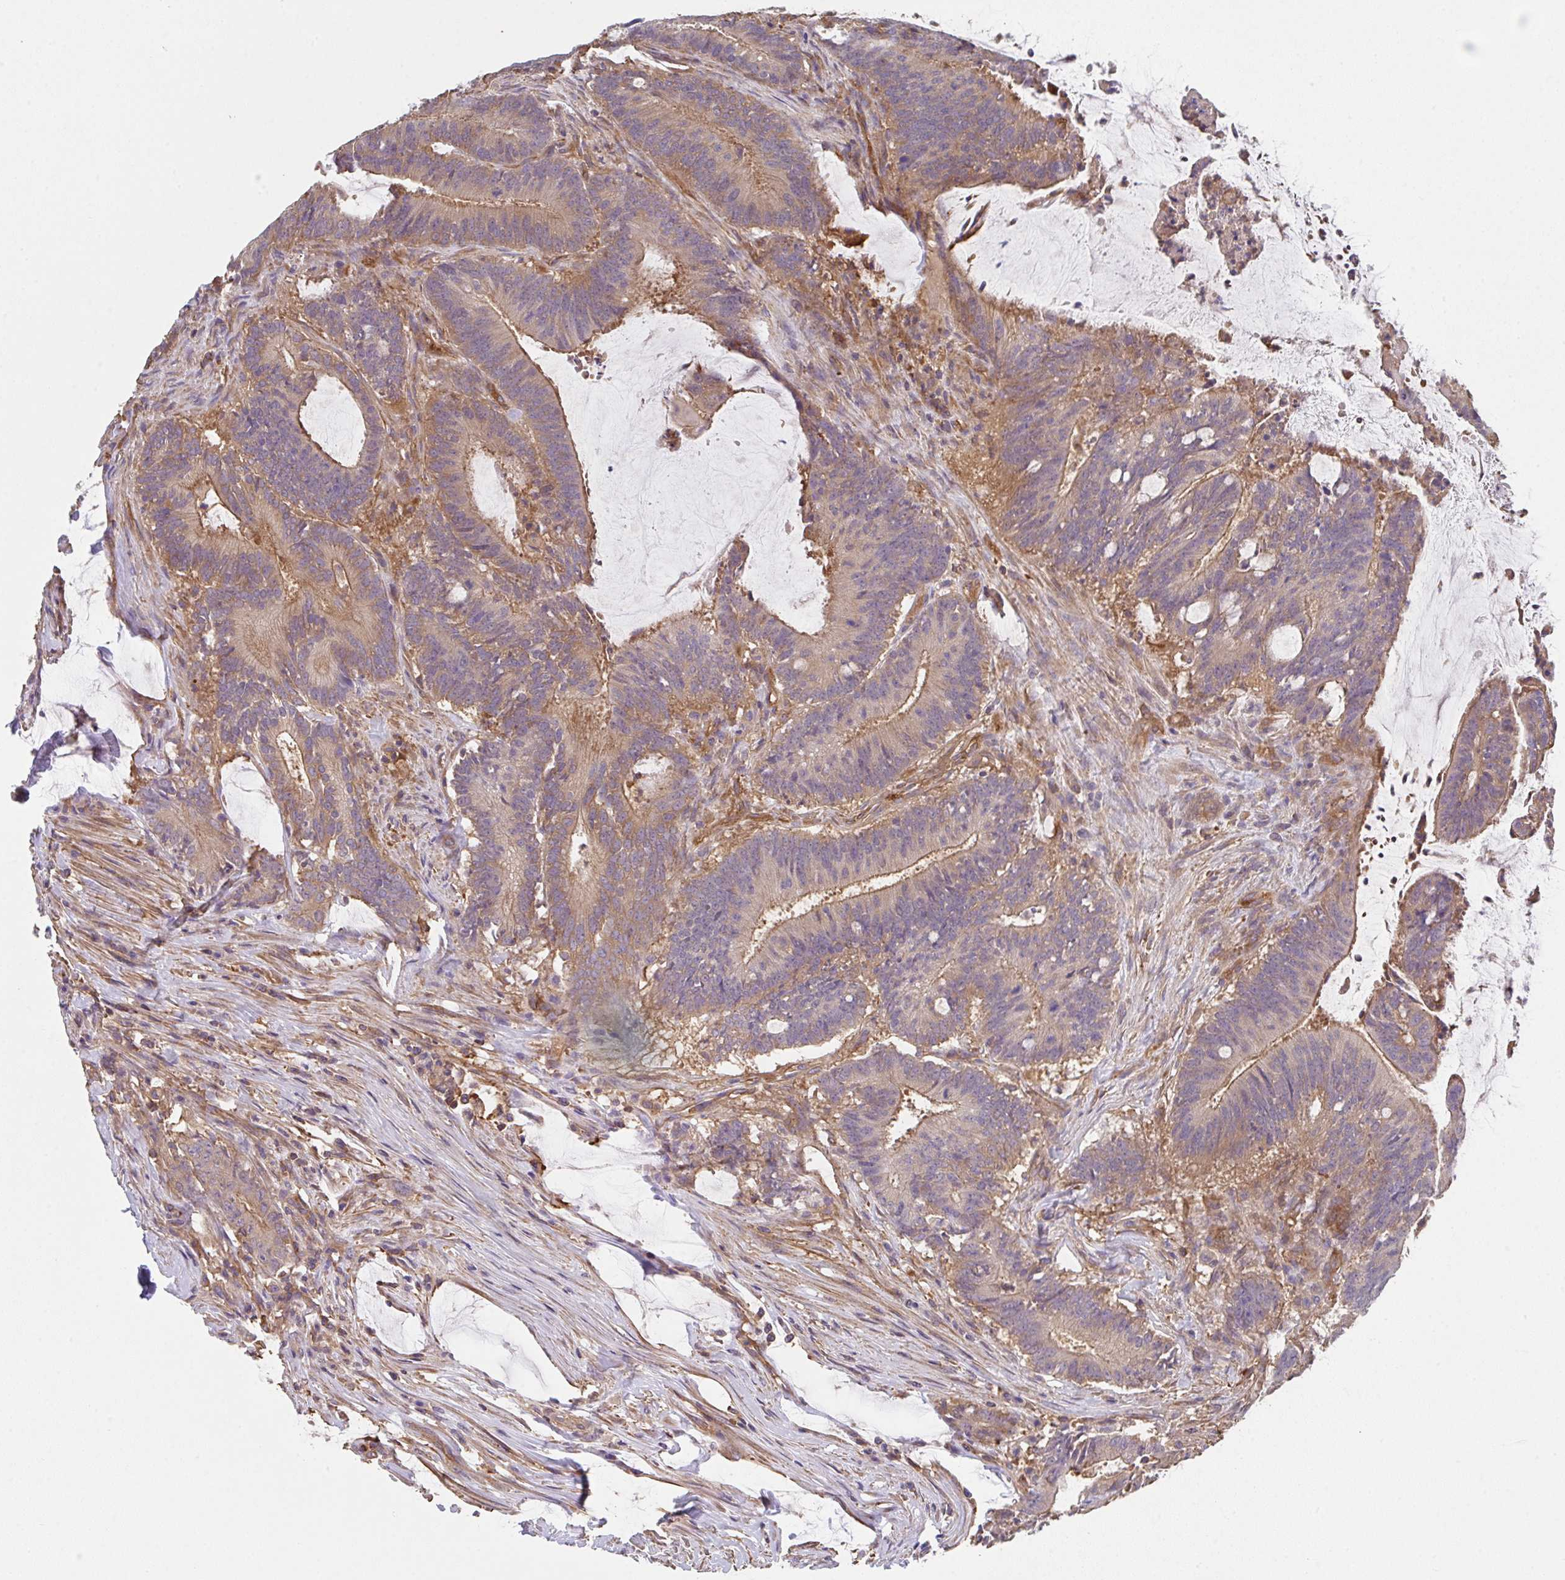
{"staining": {"intensity": "weak", "quantity": ">75%", "location": "cytoplasmic/membranous"}, "tissue": "colorectal cancer", "cell_type": "Tumor cells", "image_type": "cancer", "snomed": [{"axis": "morphology", "description": "Adenocarcinoma, NOS"}, {"axis": "topography", "description": "Colon"}], "caption": "Immunohistochemical staining of colorectal cancer shows low levels of weak cytoplasmic/membranous positivity in about >75% of tumor cells. Immunohistochemistry (ihc) stains the protein in brown and the nuclei are stained blue.", "gene": "TMEM229A", "patient": {"sex": "female", "age": 43}}